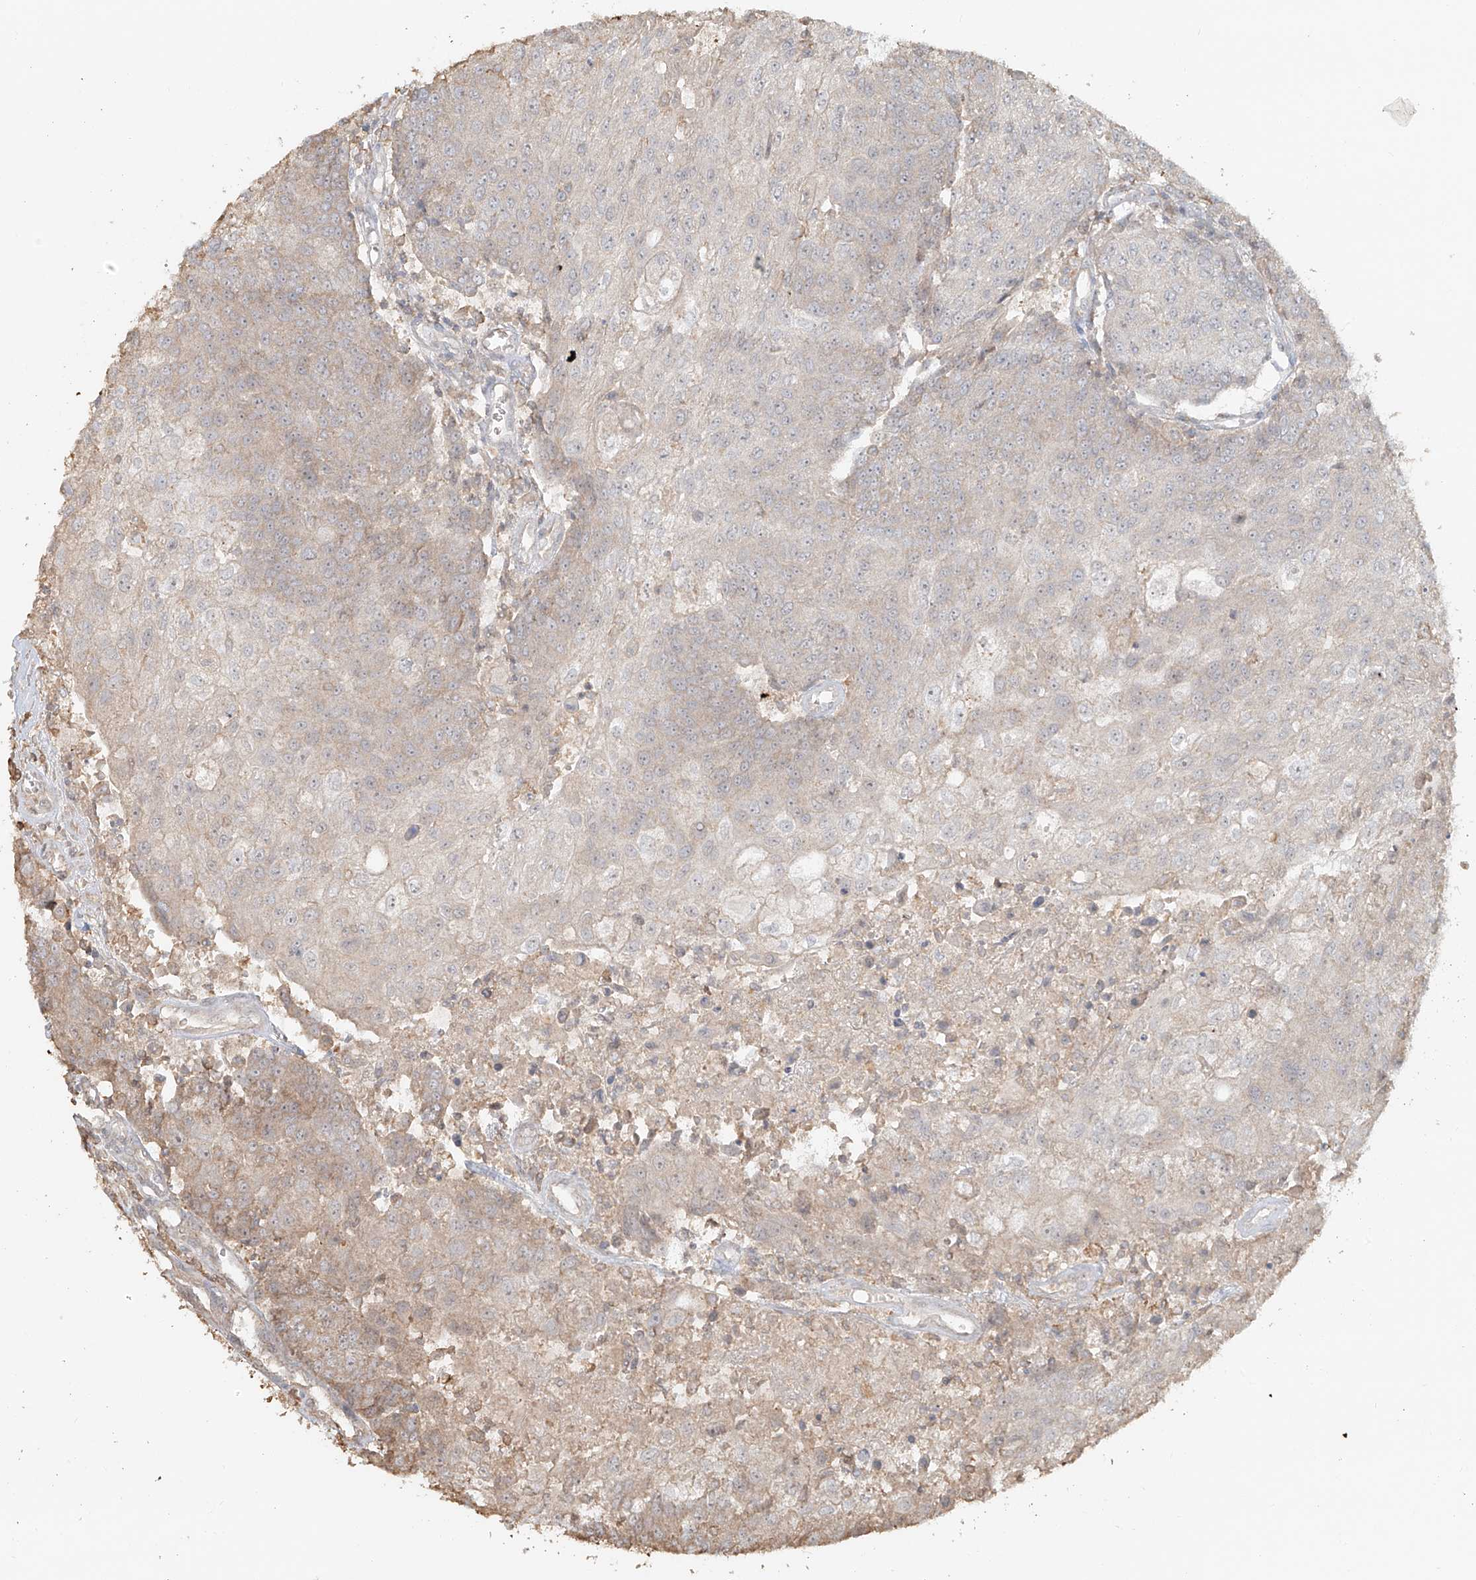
{"staining": {"intensity": "weak", "quantity": "<25%", "location": "cytoplasmic/membranous"}, "tissue": "urothelial cancer", "cell_type": "Tumor cells", "image_type": "cancer", "snomed": [{"axis": "morphology", "description": "Urothelial carcinoma, High grade"}, {"axis": "topography", "description": "Urinary bladder"}], "caption": "An image of human urothelial carcinoma (high-grade) is negative for staining in tumor cells.", "gene": "NPHS1", "patient": {"sex": "female", "age": 85}}